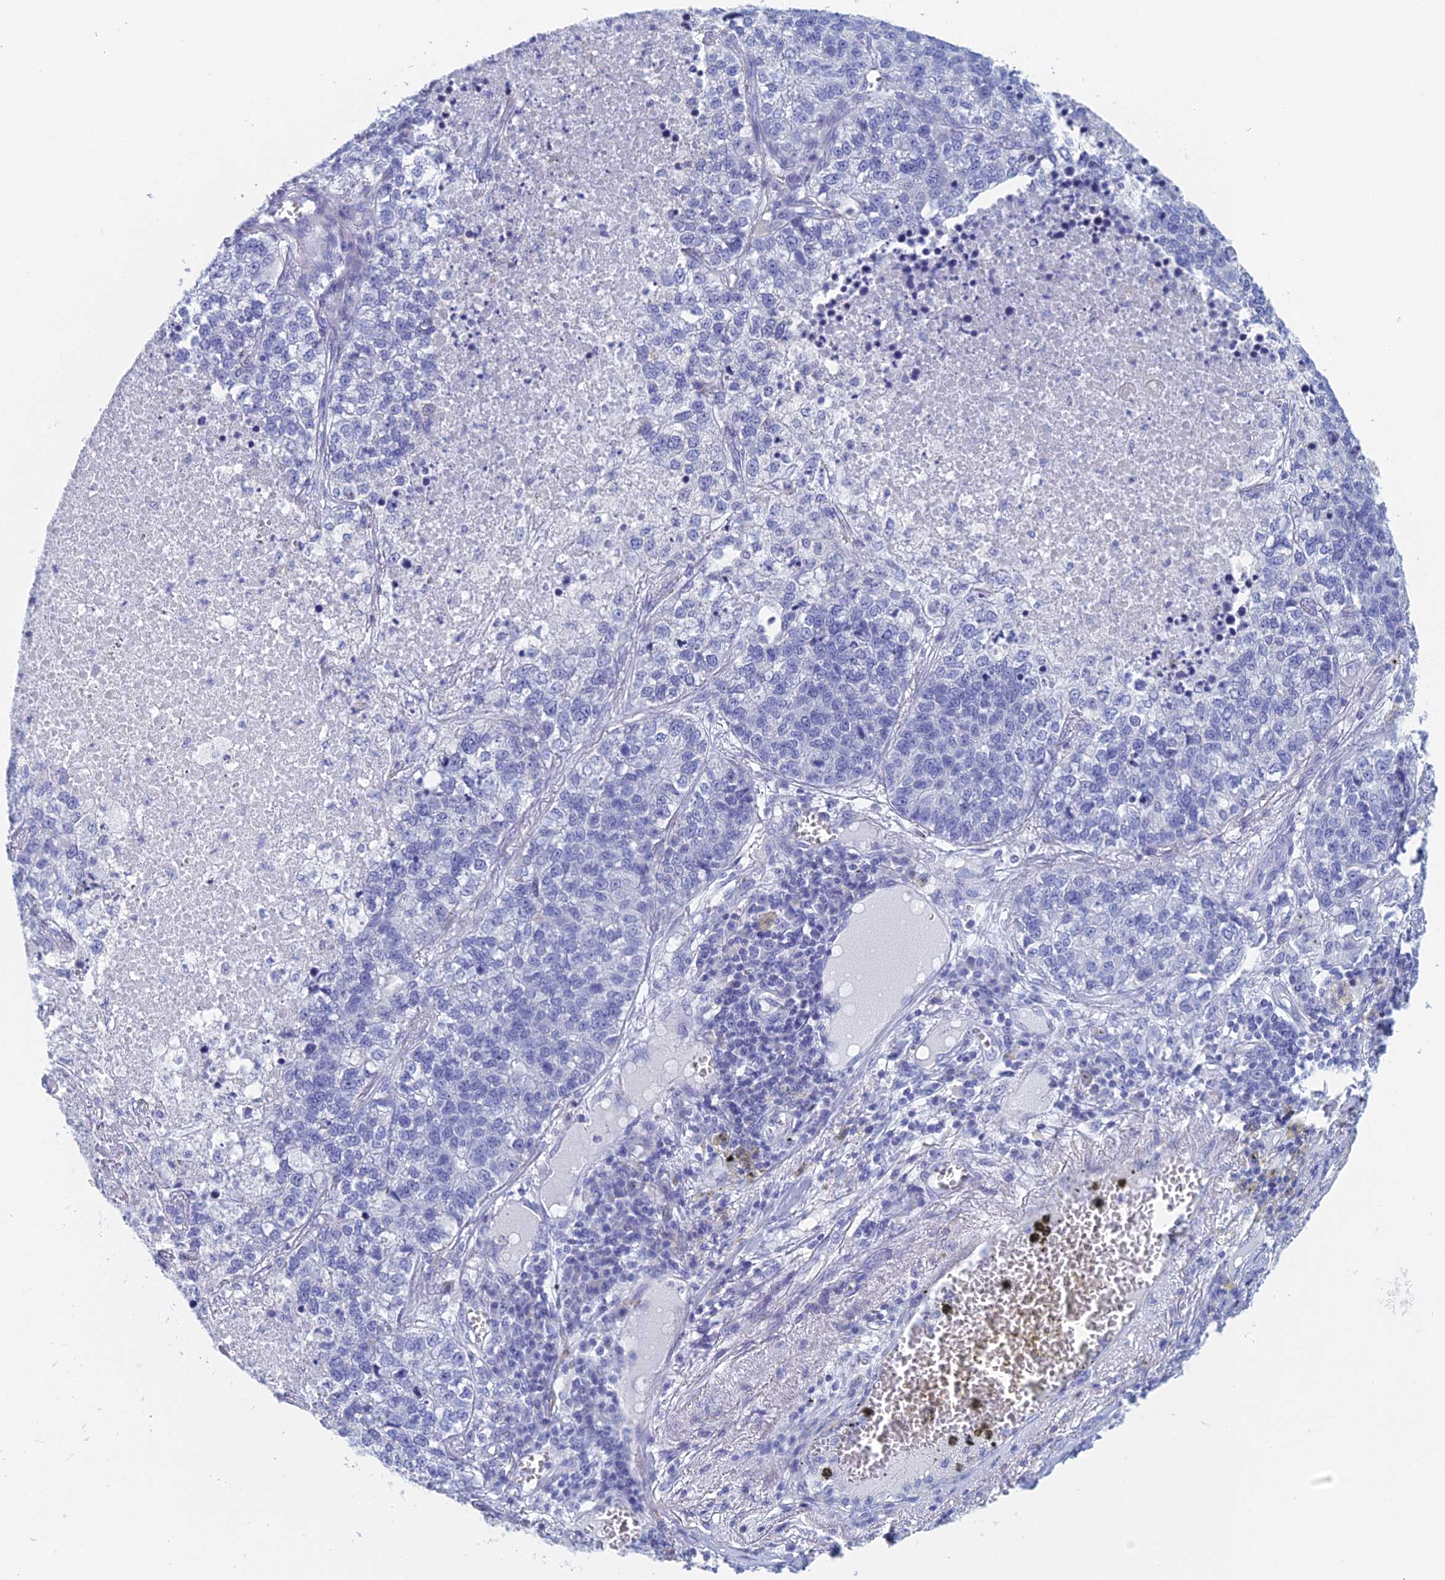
{"staining": {"intensity": "negative", "quantity": "none", "location": "none"}, "tissue": "lung cancer", "cell_type": "Tumor cells", "image_type": "cancer", "snomed": [{"axis": "morphology", "description": "Adenocarcinoma, NOS"}, {"axis": "topography", "description": "Lung"}], "caption": "Tumor cells show no significant expression in lung cancer. (DAB (3,3'-diaminobenzidine) immunohistochemistry visualized using brightfield microscopy, high magnification).", "gene": "KCNK18", "patient": {"sex": "male", "age": 49}}